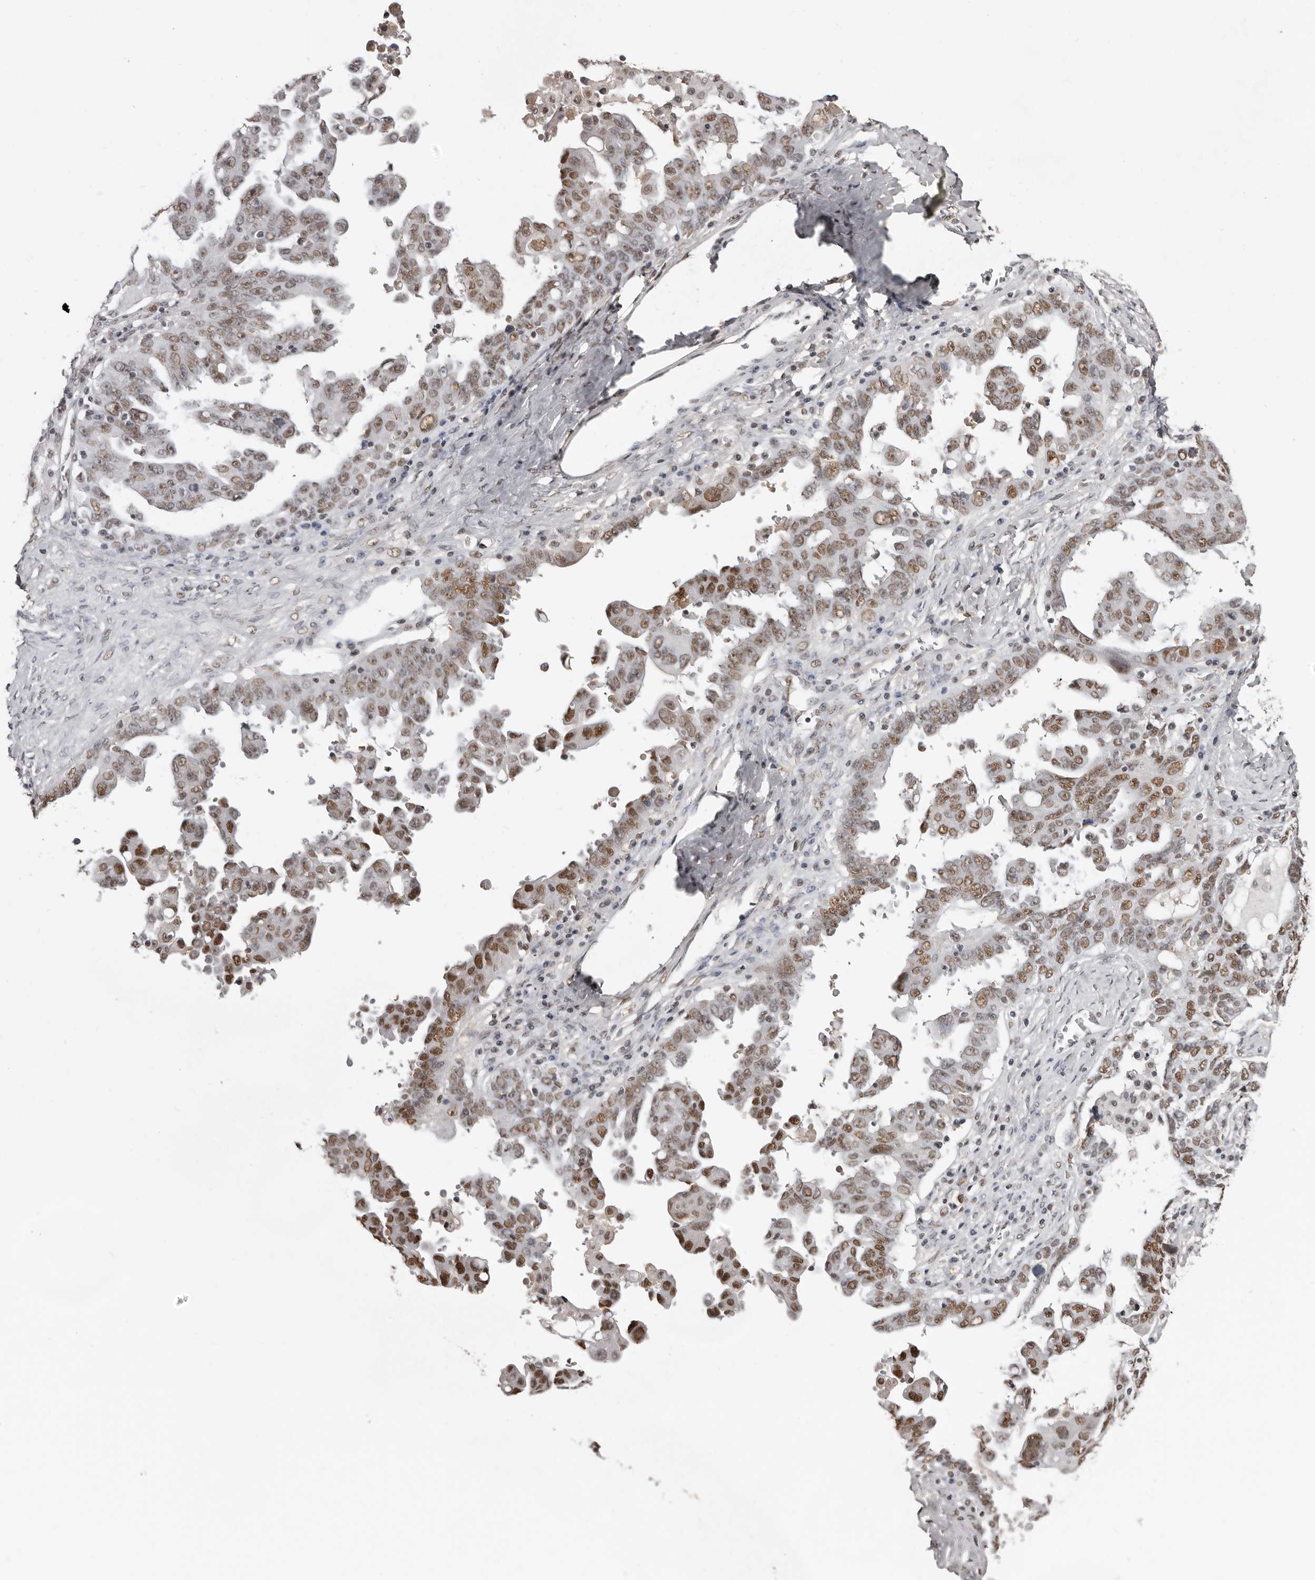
{"staining": {"intensity": "moderate", "quantity": ">75%", "location": "nuclear"}, "tissue": "ovarian cancer", "cell_type": "Tumor cells", "image_type": "cancer", "snomed": [{"axis": "morphology", "description": "Carcinoma, endometroid"}, {"axis": "topography", "description": "Ovary"}], "caption": "A brown stain labels moderate nuclear positivity of a protein in ovarian cancer (endometroid carcinoma) tumor cells.", "gene": "SCAF4", "patient": {"sex": "female", "age": 62}}